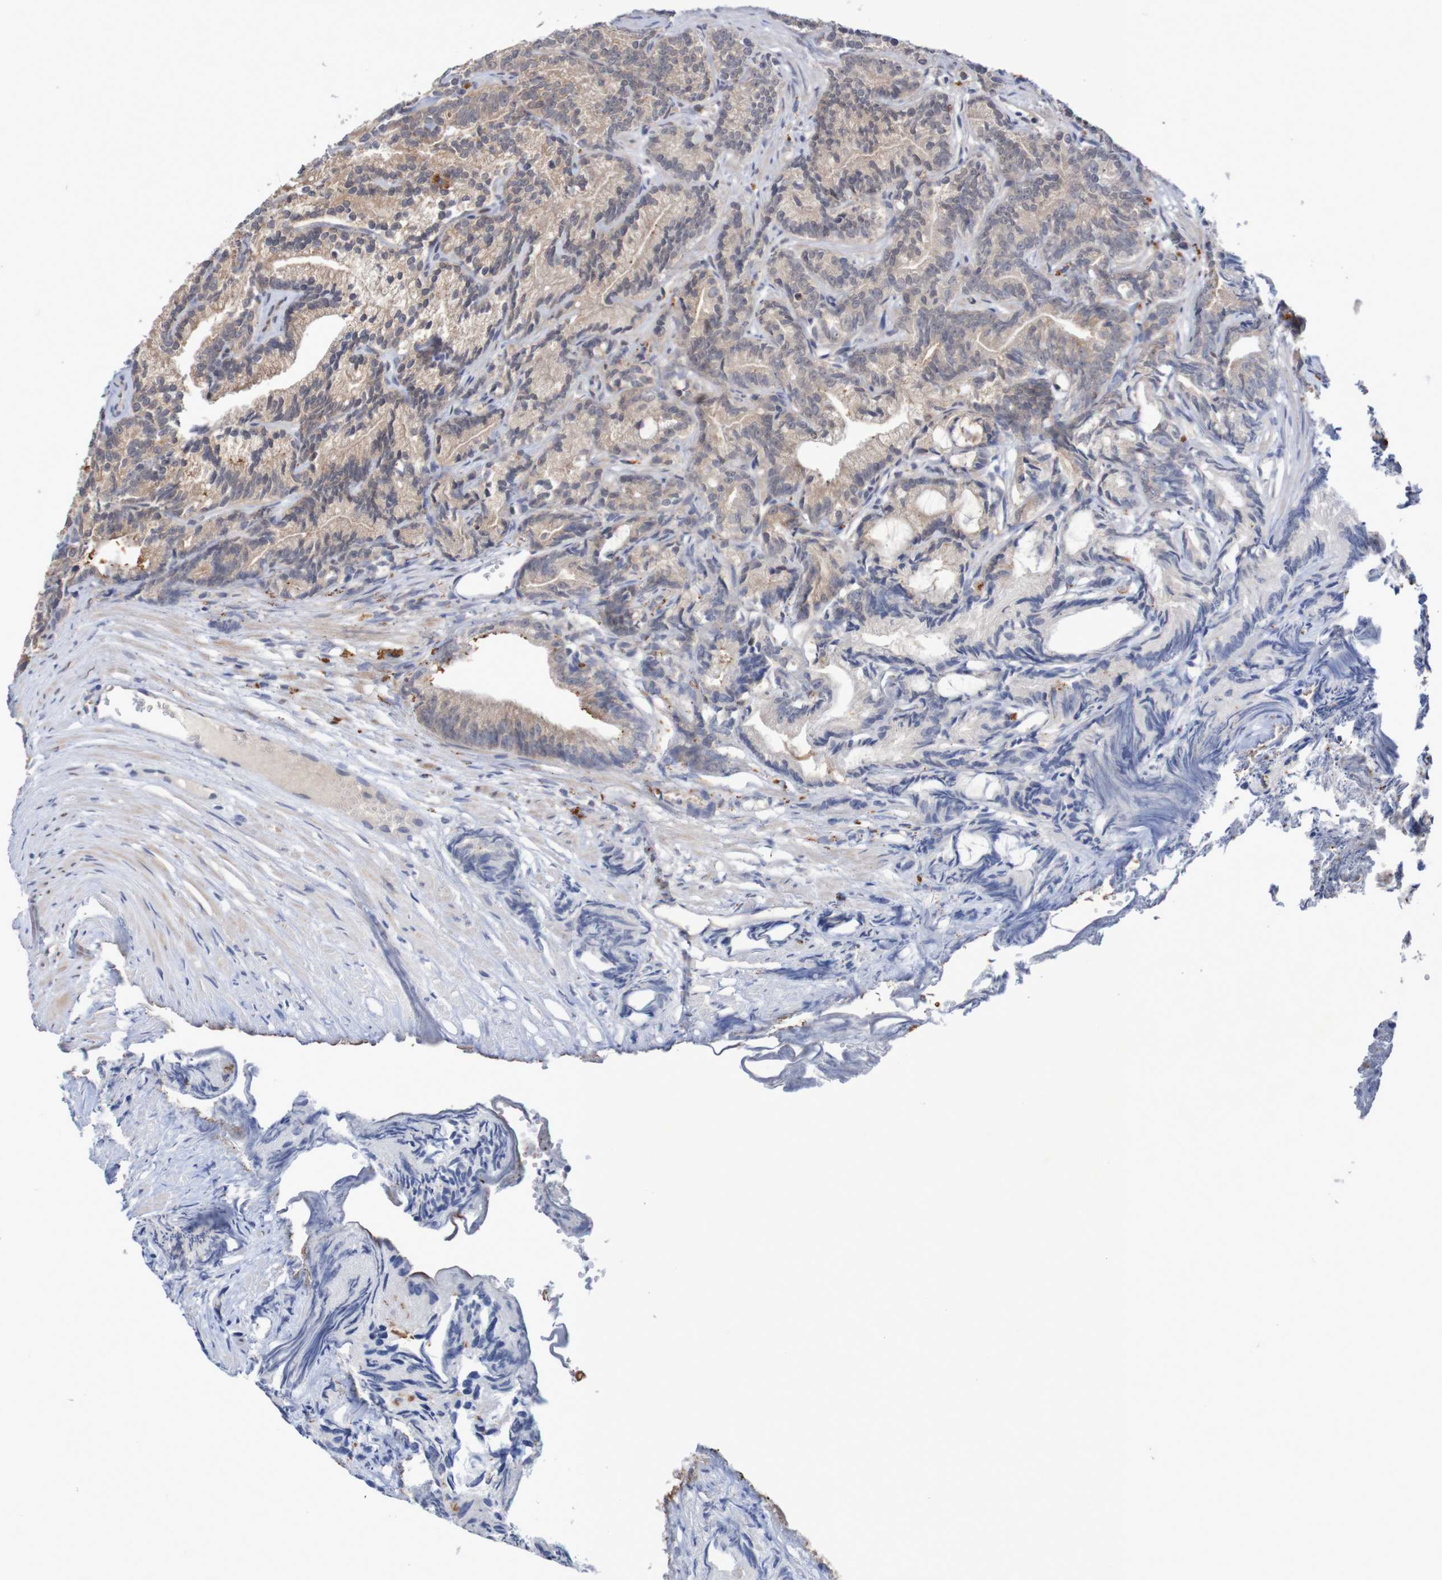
{"staining": {"intensity": "moderate", "quantity": "25%-75%", "location": "cytoplasmic/membranous"}, "tissue": "prostate cancer", "cell_type": "Tumor cells", "image_type": "cancer", "snomed": [{"axis": "morphology", "description": "Adenocarcinoma, Low grade"}, {"axis": "topography", "description": "Prostate"}], "caption": "This is an image of immunohistochemistry staining of prostate cancer (adenocarcinoma (low-grade)), which shows moderate staining in the cytoplasmic/membranous of tumor cells.", "gene": "FBP2", "patient": {"sex": "male", "age": 89}}